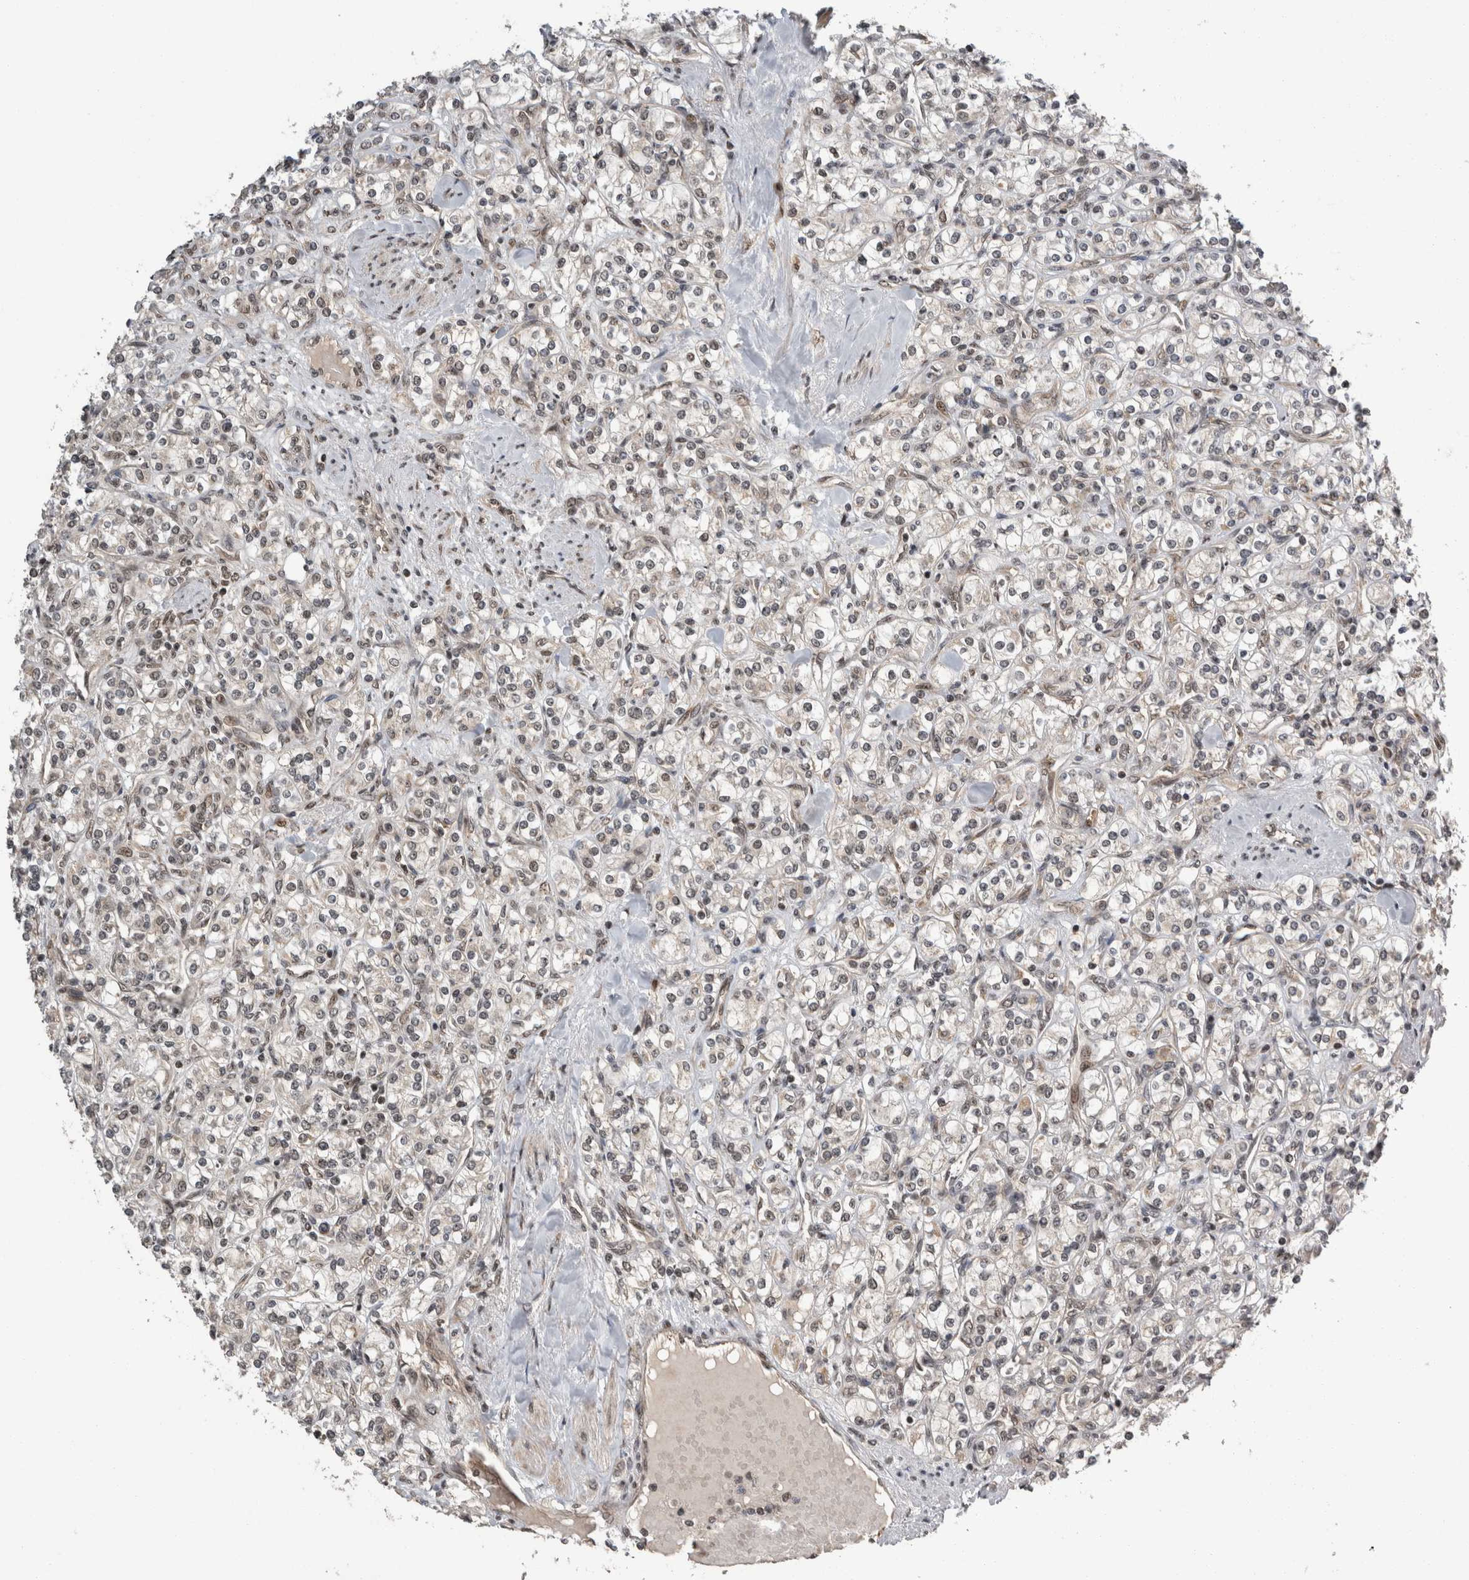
{"staining": {"intensity": "negative", "quantity": "none", "location": "none"}, "tissue": "renal cancer", "cell_type": "Tumor cells", "image_type": "cancer", "snomed": [{"axis": "morphology", "description": "Adenocarcinoma, NOS"}, {"axis": "topography", "description": "Kidney"}], "caption": "Tumor cells are negative for protein expression in human renal cancer.", "gene": "CPSF2", "patient": {"sex": "male", "age": 77}}